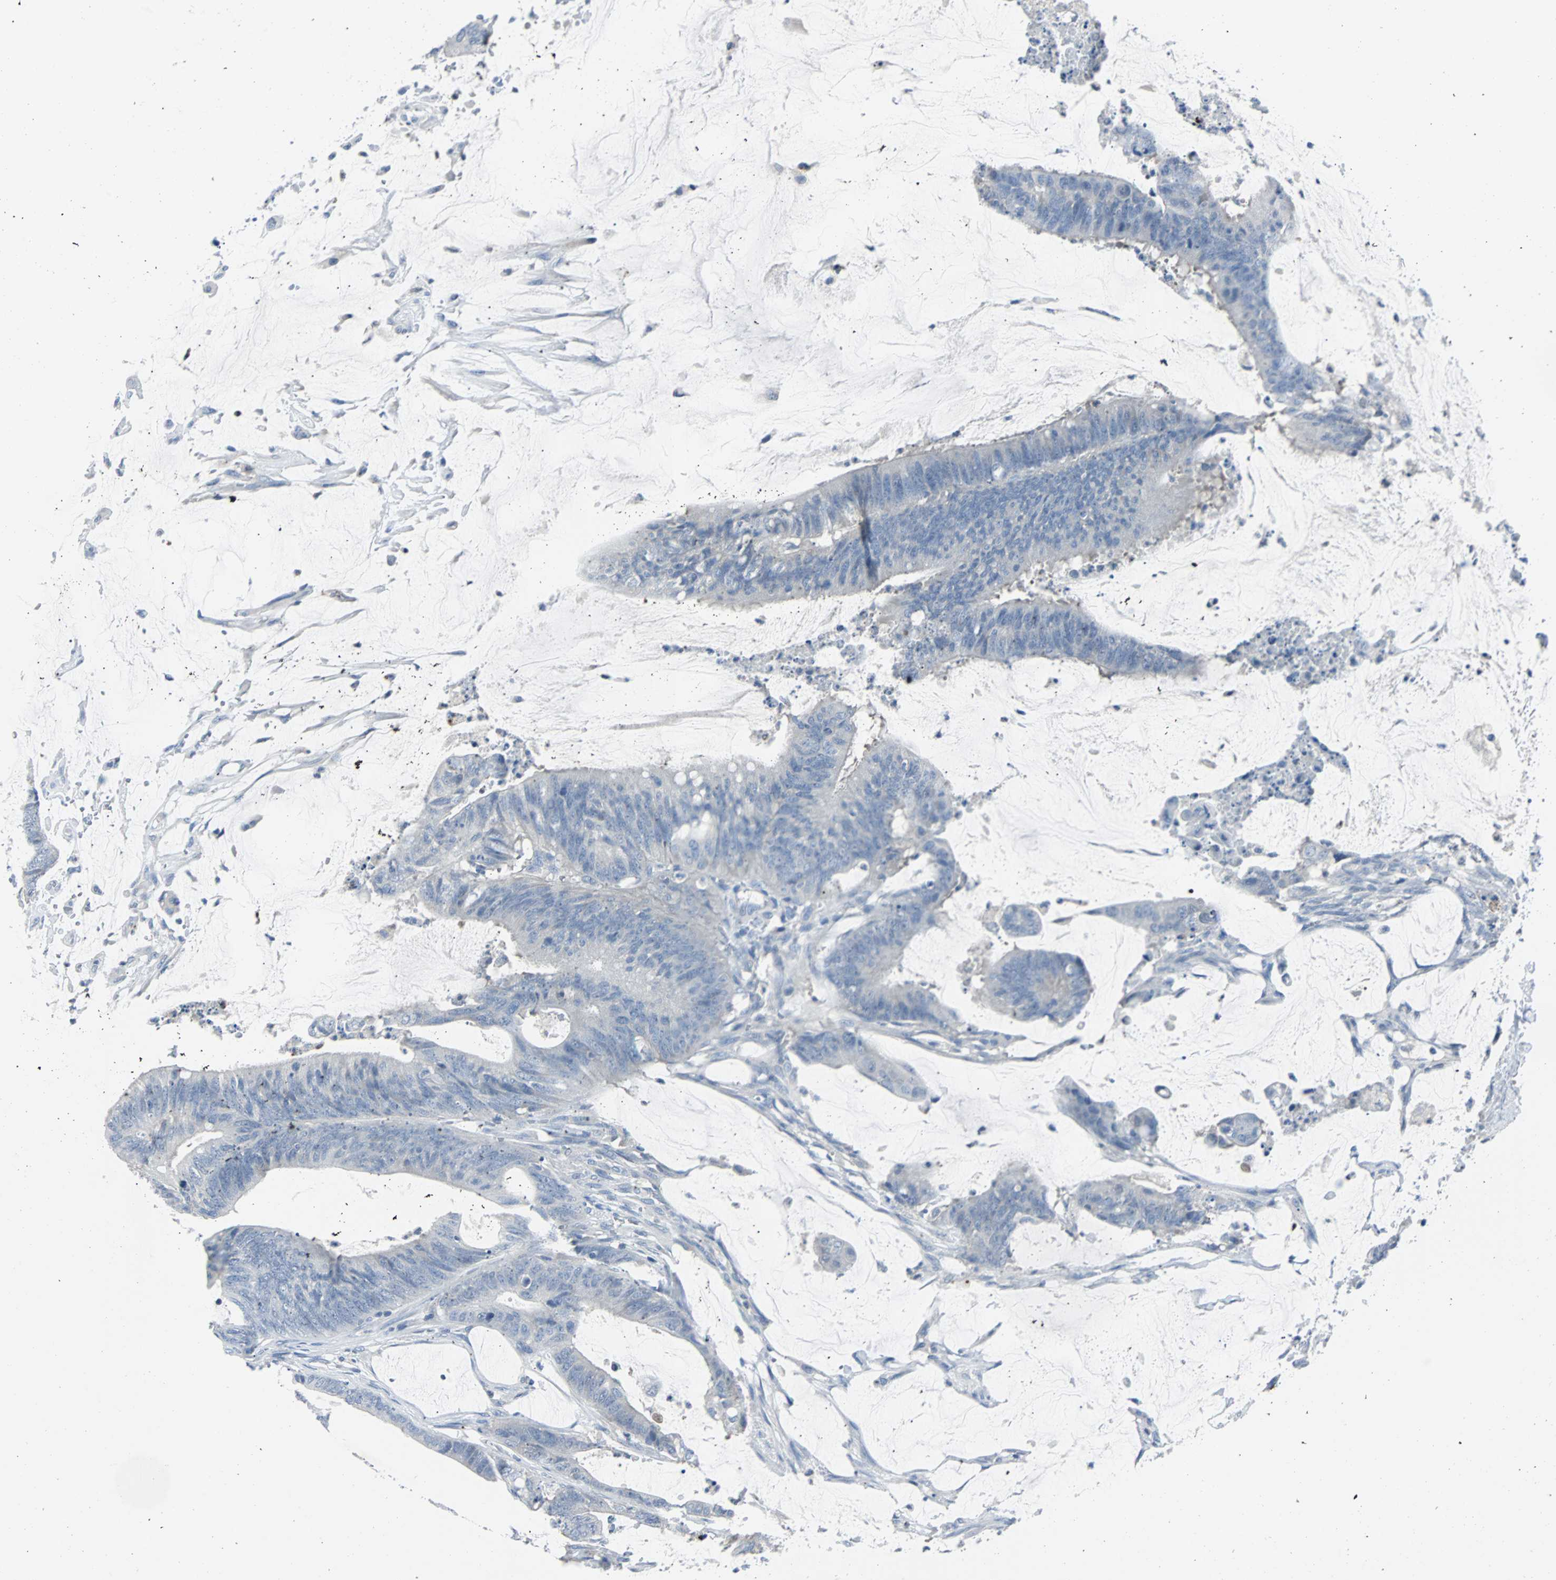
{"staining": {"intensity": "negative", "quantity": "none", "location": "none"}, "tissue": "colorectal cancer", "cell_type": "Tumor cells", "image_type": "cancer", "snomed": [{"axis": "morphology", "description": "Adenocarcinoma, NOS"}, {"axis": "topography", "description": "Rectum"}], "caption": "The image displays no significant expression in tumor cells of adenocarcinoma (colorectal).", "gene": "RASA1", "patient": {"sex": "female", "age": 66}}